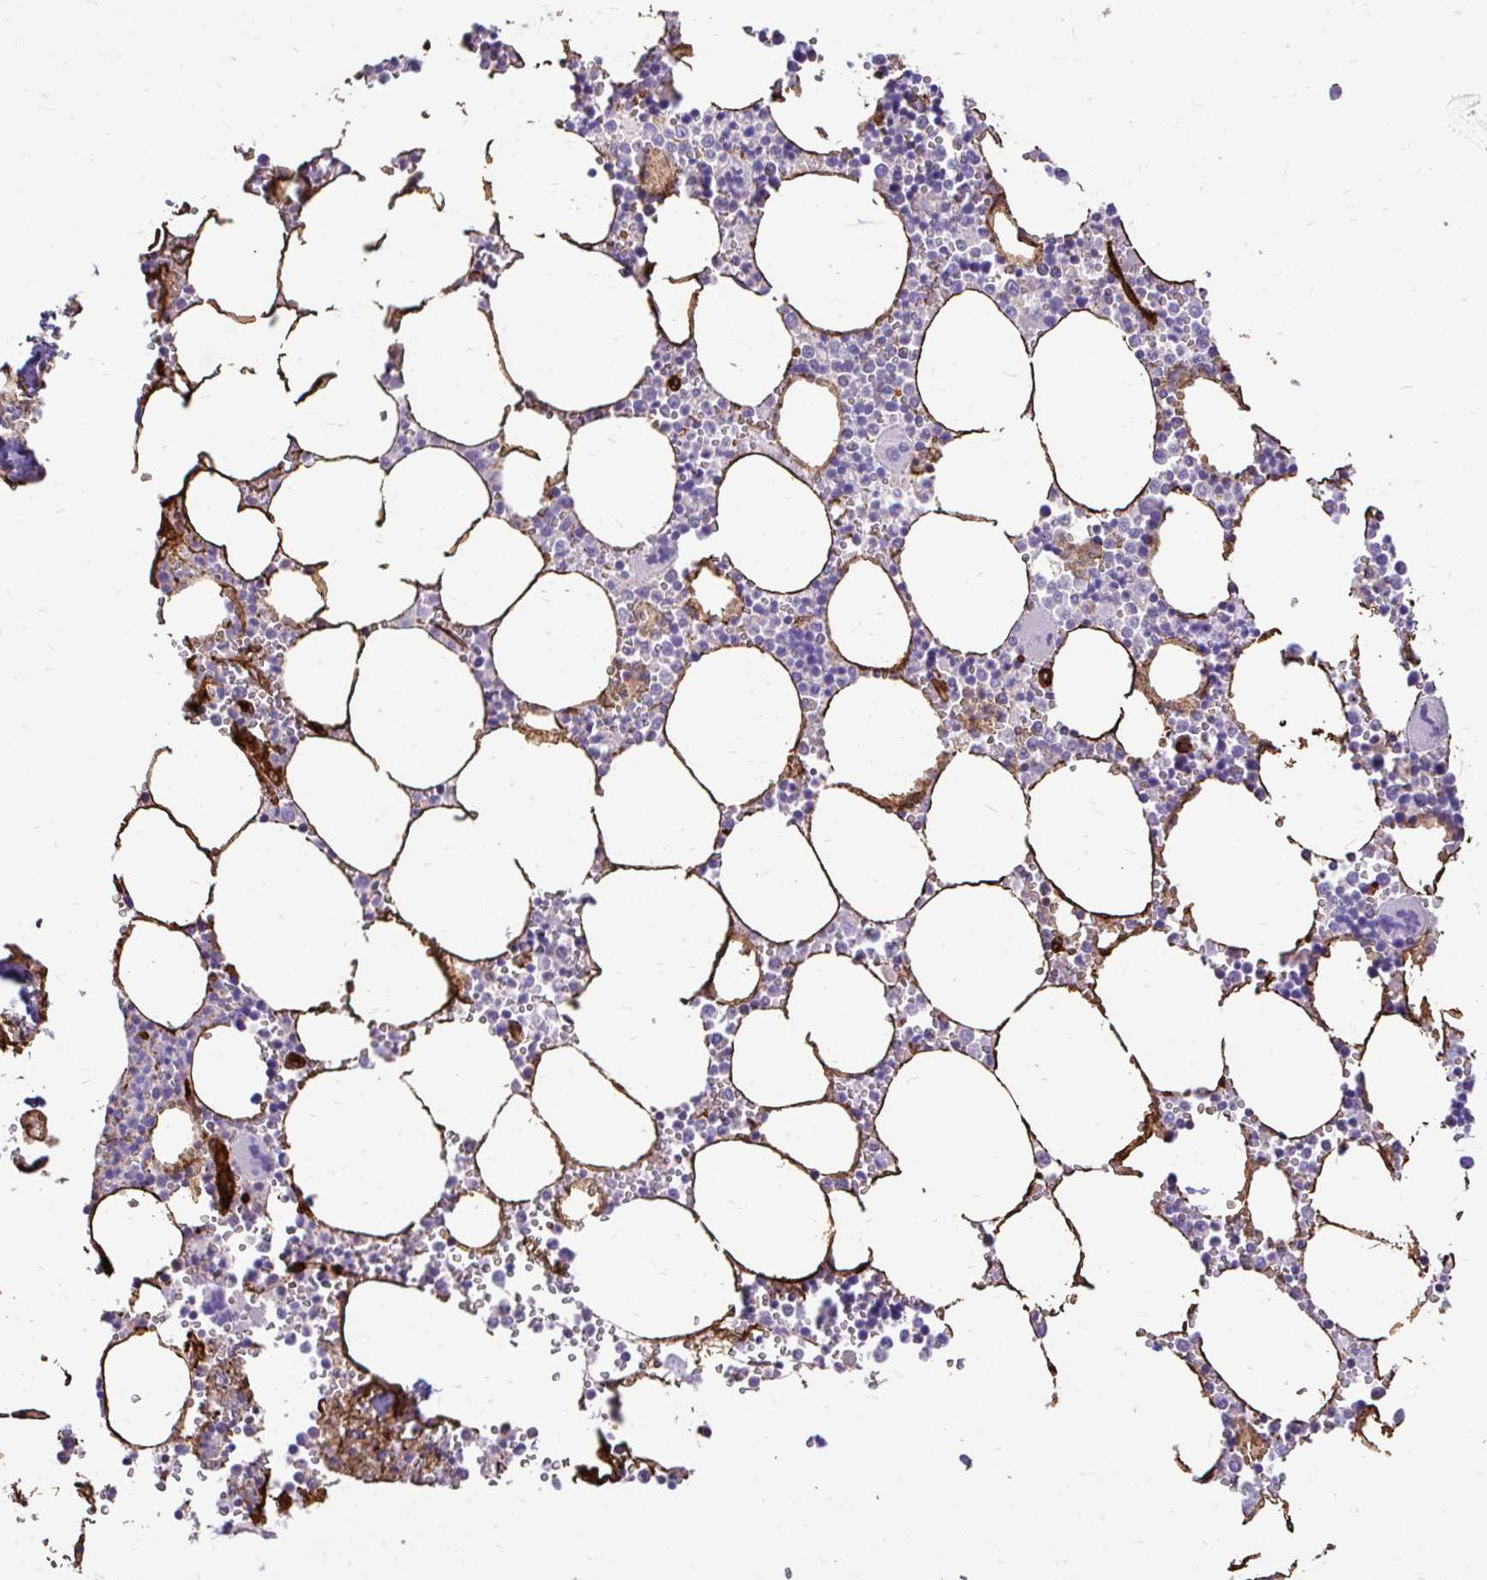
{"staining": {"intensity": "negative", "quantity": "none", "location": "none"}, "tissue": "bone marrow", "cell_type": "Hematopoietic cells", "image_type": "normal", "snomed": [{"axis": "morphology", "description": "Normal tissue, NOS"}, {"axis": "topography", "description": "Bone marrow"}], "caption": "Benign bone marrow was stained to show a protein in brown. There is no significant expression in hematopoietic cells. (DAB IHC, high magnification).", "gene": "PTPRK", "patient": {"sex": "male", "age": 54}}